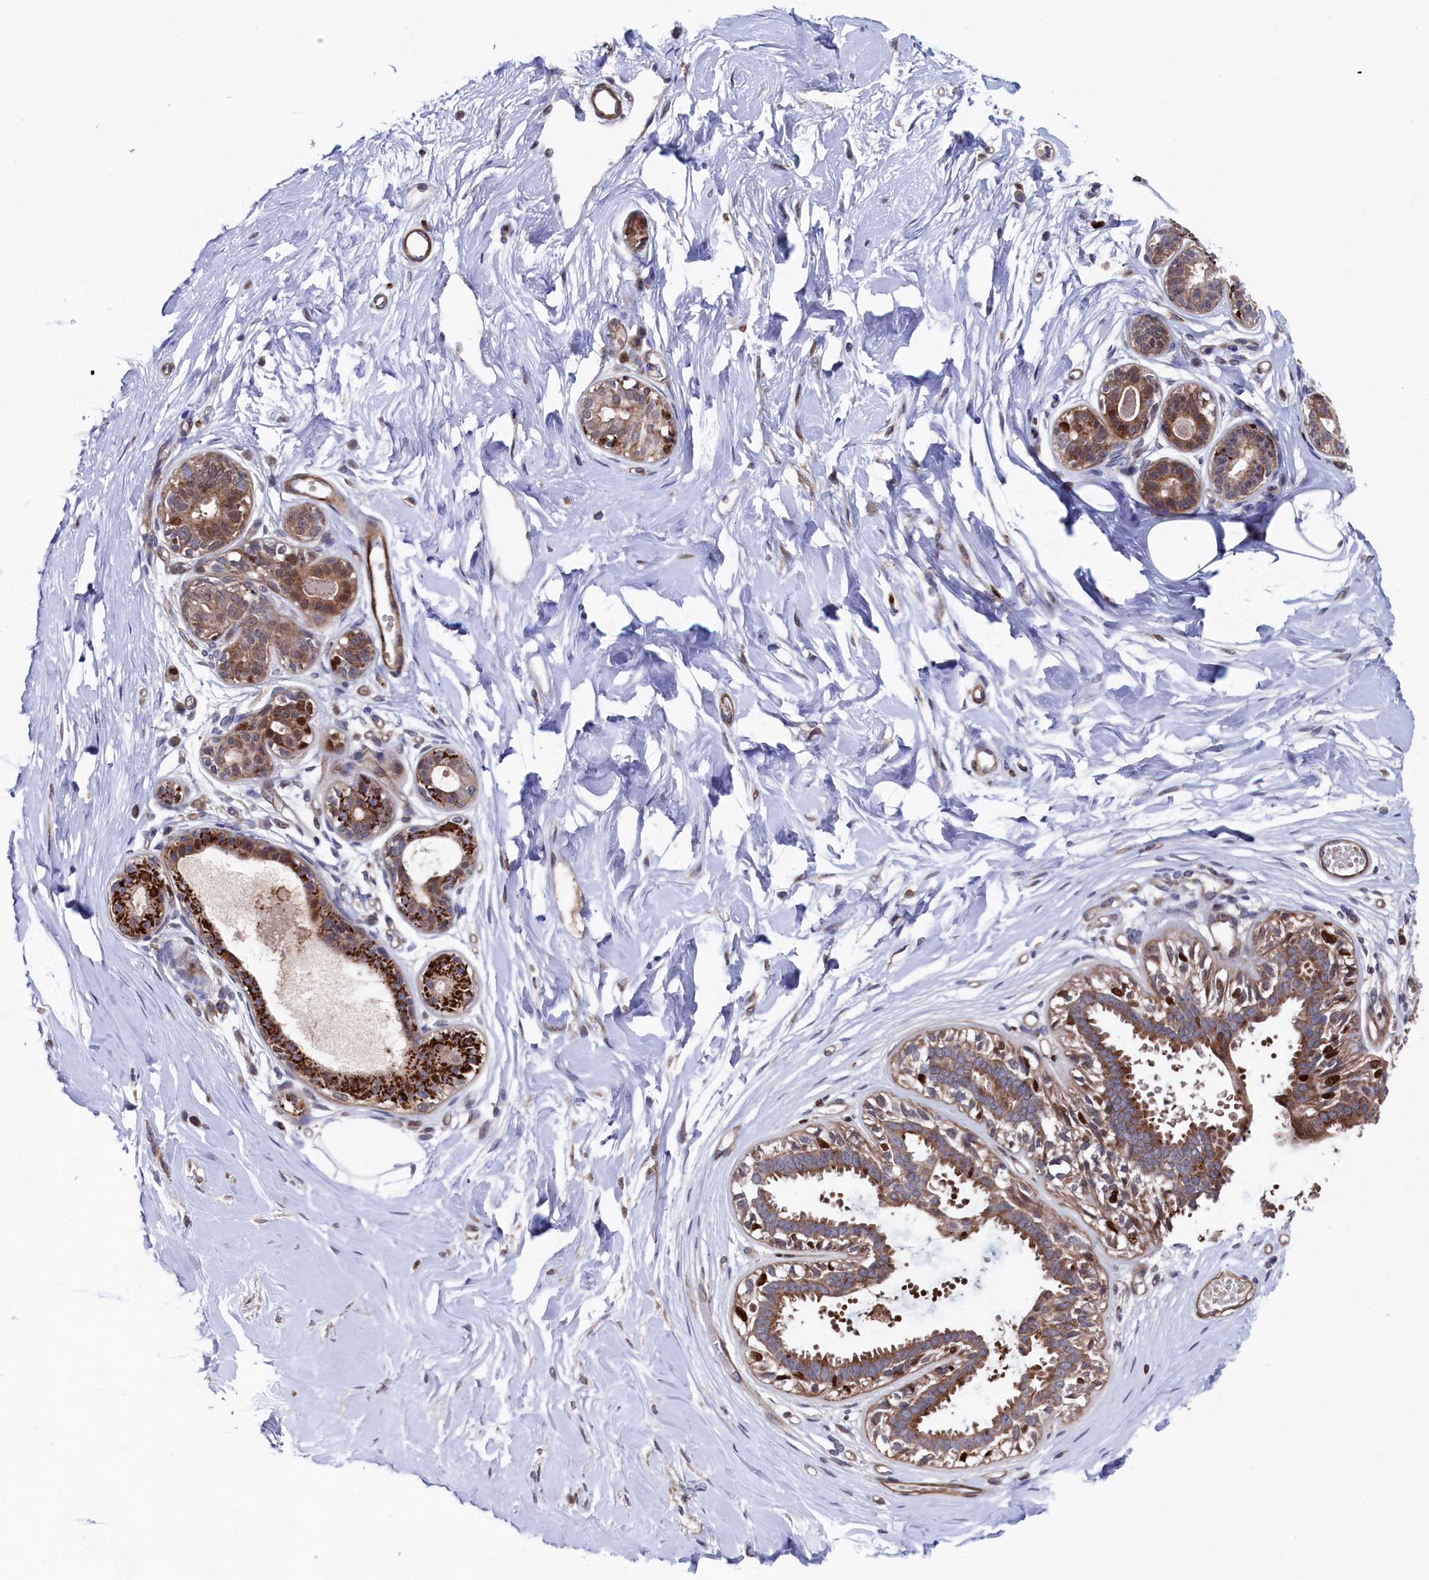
{"staining": {"intensity": "weak", "quantity": ">75%", "location": "cytoplasmic/membranous"}, "tissue": "breast", "cell_type": "Adipocytes", "image_type": "normal", "snomed": [{"axis": "morphology", "description": "Normal tissue, NOS"}, {"axis": "topography", "description": "Breast"}], "caption": "Unremarkable breast demonstrates weak cytoplasmic/membranous positivity in about >75% of adipocytes, visualized by immunohistochemistry. (IHC, brightfield microscopy, high magnification).", "gene": "ZNF891", "patient": {"sex": "female", "age": 45}}